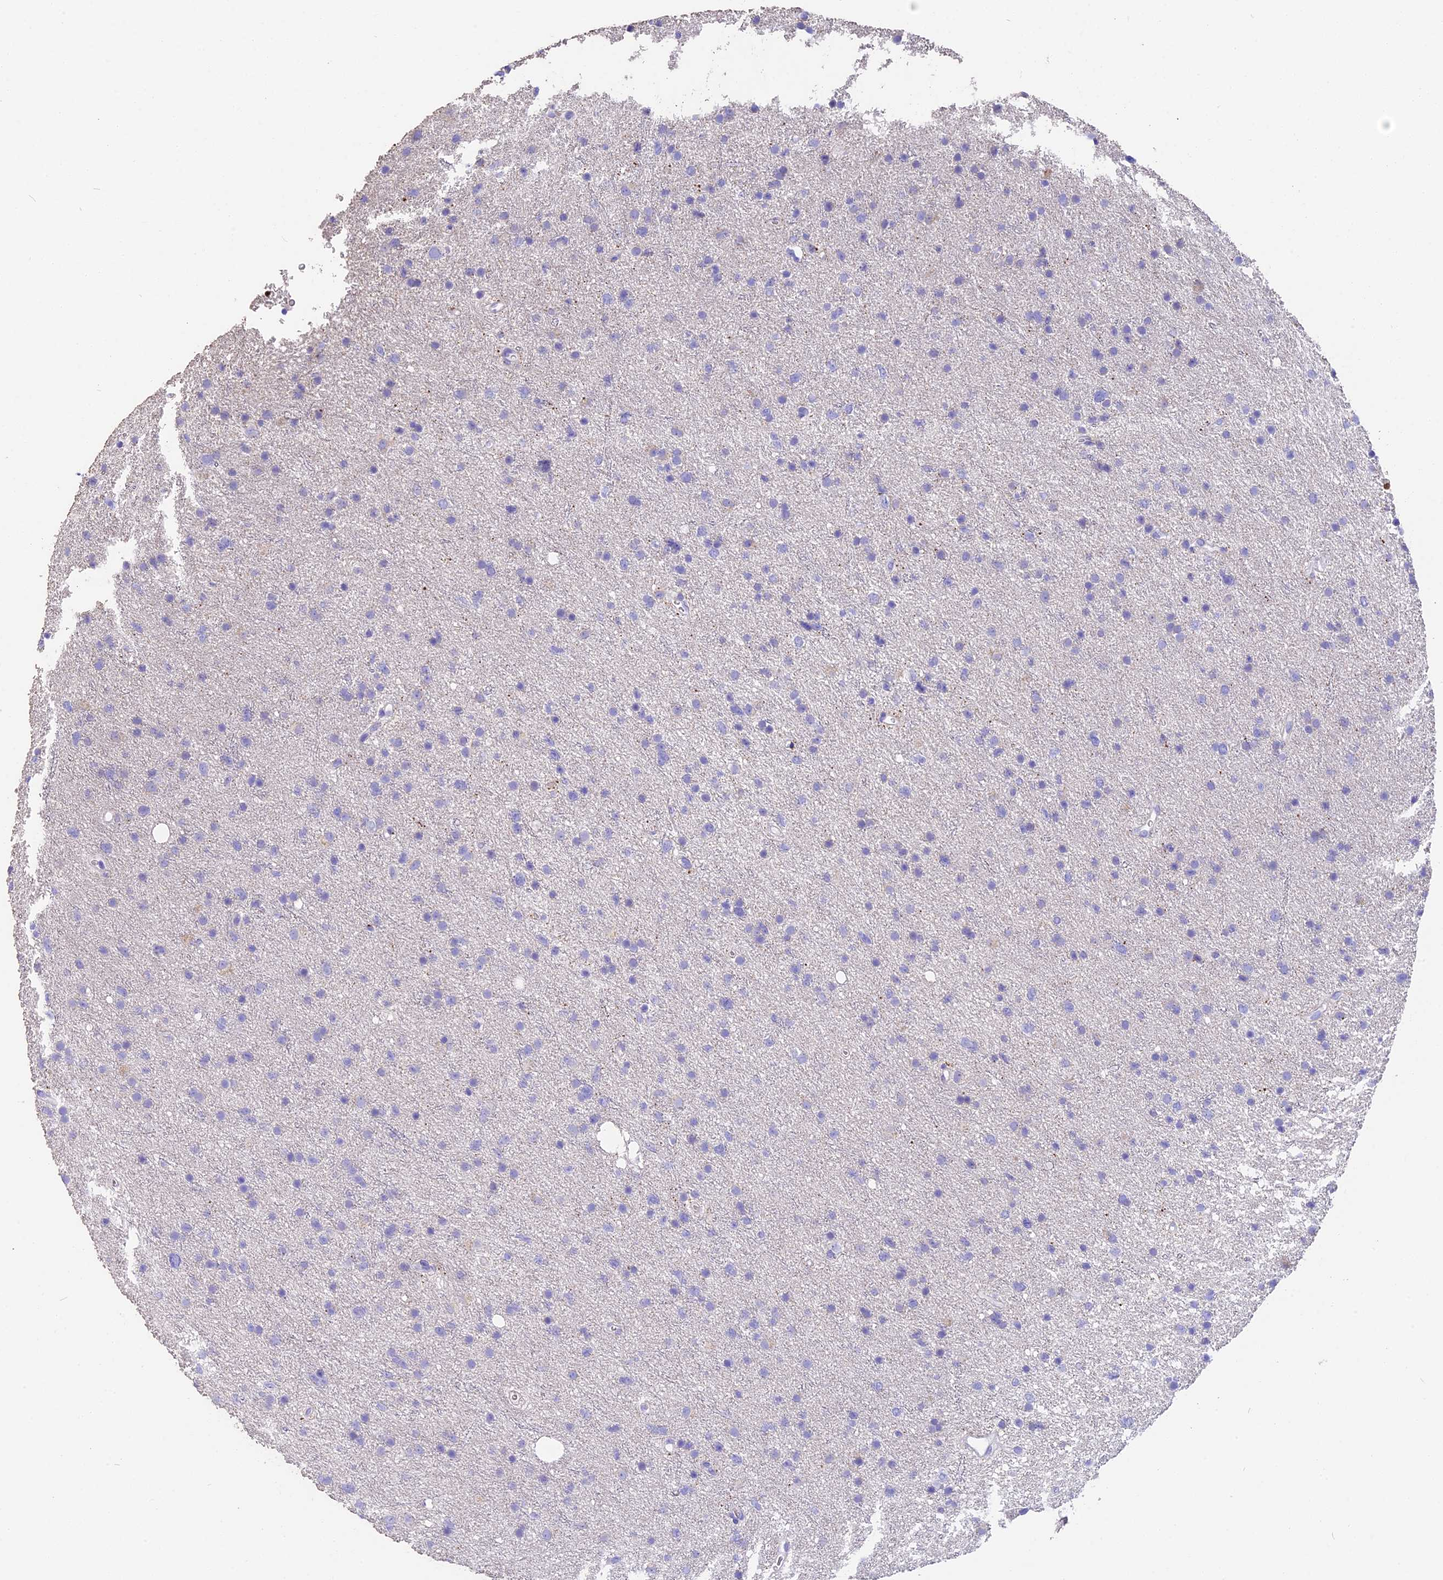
{"staining": {"intensity": "negative", "quantity": "none", "location": "none"}, "tissue": "glioma", "cell_type": "Tumor cells", "image_type": "cancer", "snomed": [{"axis": "morphology", "description": "Glioma, malignant, Low grade"}, {"axis": "topography", "description": "Cerebral cortex"}], "caption": "Tumor cells show no significant protein positivity in malignant glioma (low-grade). (DAB (3,3'-diaminobenzidine) IHC with hematoxylin counter stain).", "gene": "TNNC2", "patient": {"sex": "female", "age": 39}}